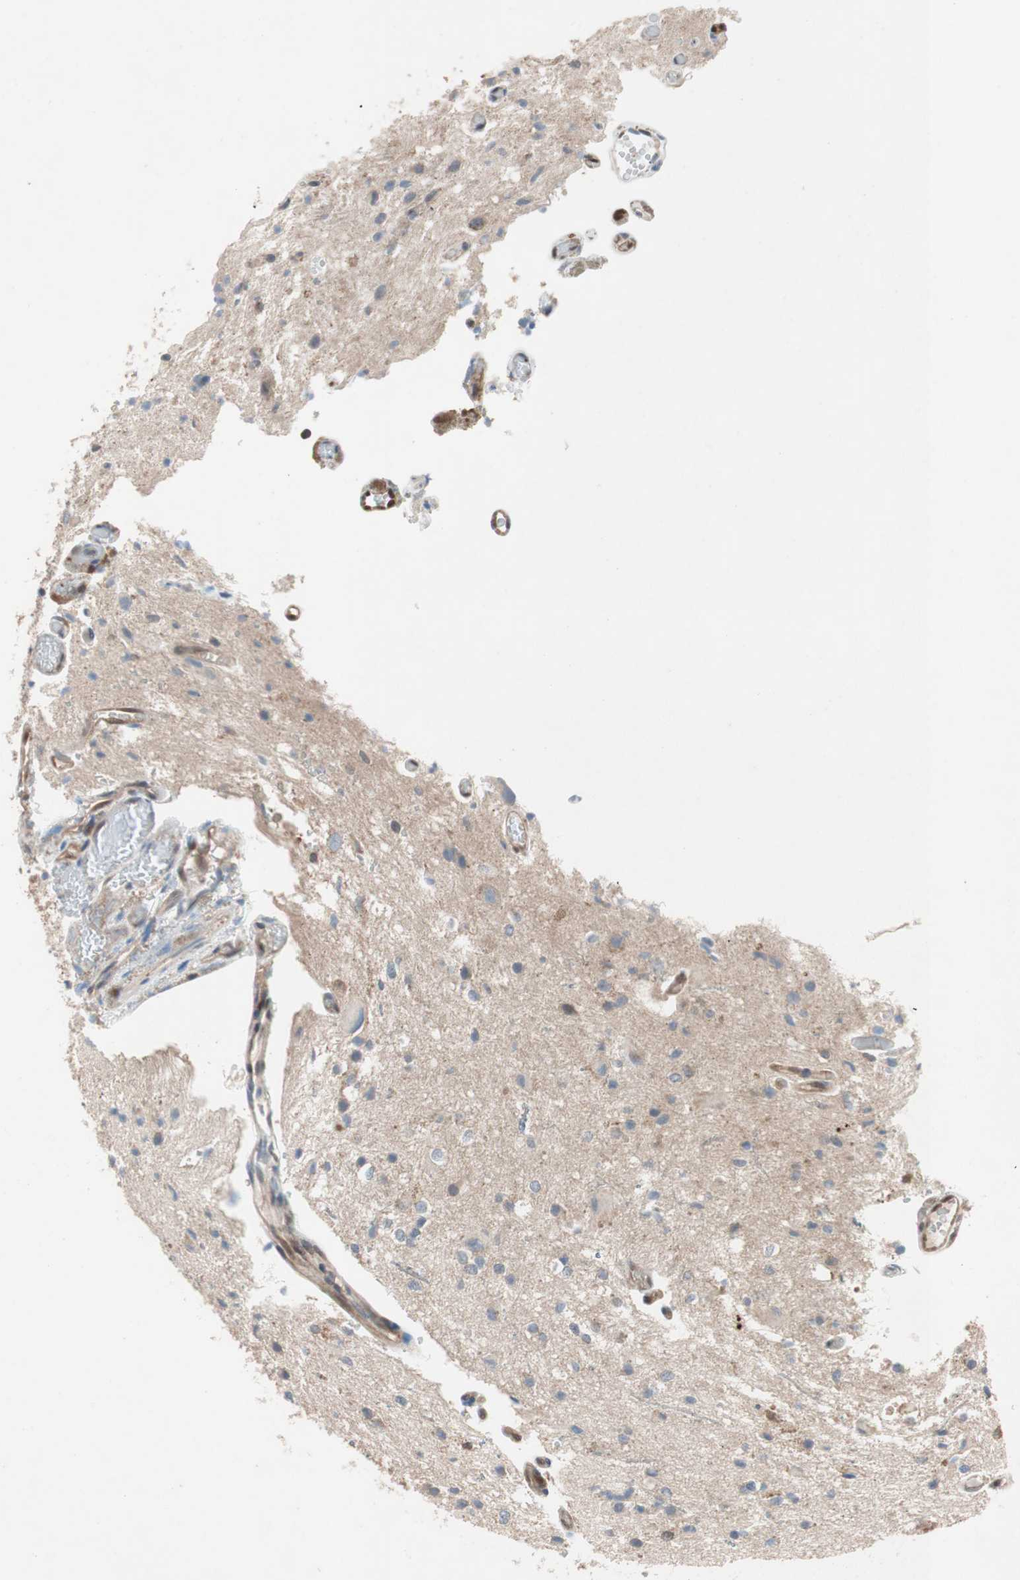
{"staining": {"intensity": "strong", "quantity": "<25%", "location": "cytoplasmic/membranous"}, "tissue": "glioma", "cell_type": "Tumor cells", "image_type": "cancer", "snomed": [{"axis": "morphology", "description": "Glioma, malignant, High grade"}, {"axis": "topography", "description": "Brain"}], "caption": "Strong cytoplasmic/membranous protein staining is identified in about <25% of tumor cells in glioma.", "gene": "GALT", "patient": {"sex": "male", "age": 47}}